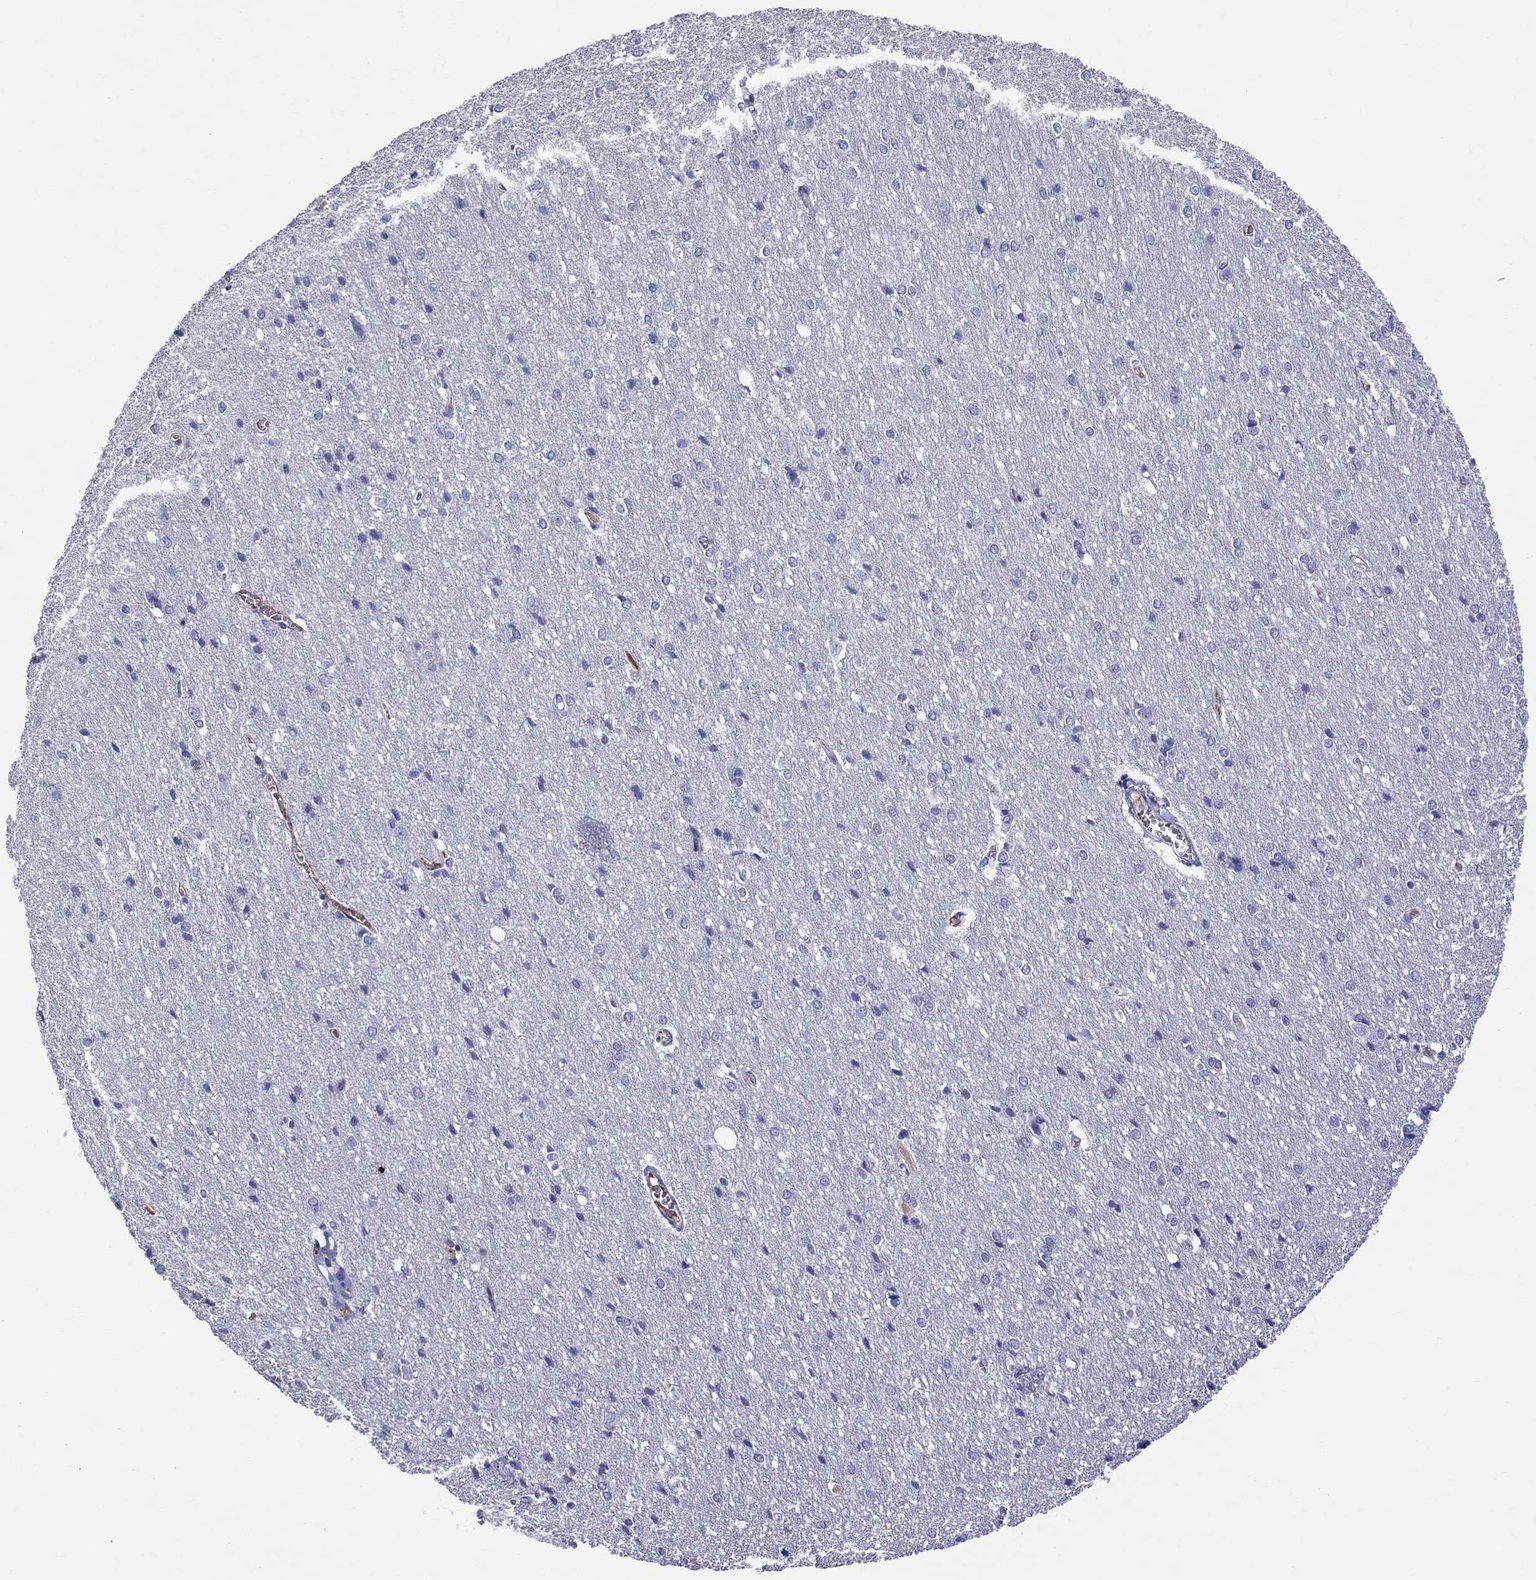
{"staining": {"intensity": "negative", "quantity": "none", "location": "none"}, "tissue": "cerebral cortex", "cell_type": "Endothelial cells", "image_type": "normal", "snomed": [{"axis": "morphology", "description": "Normal tissue, NOS"}, {"axis": "topography", "description": "Cerebral cortex"}], "caption": "An immunohistochemistry (IHC) micrograph of normal cerebral cortex is shown. There is no staining in endothelial cells of cerebral cortex. Brightfield microscopy of immunohistochemistry (IHC) stained with DAB (3,3'-diaminobenzidine) (brown) and hematoxylin (blue), captured at high magnification.", "gene": "SCART1", "patient": {"sex": "male", "age": 37}}